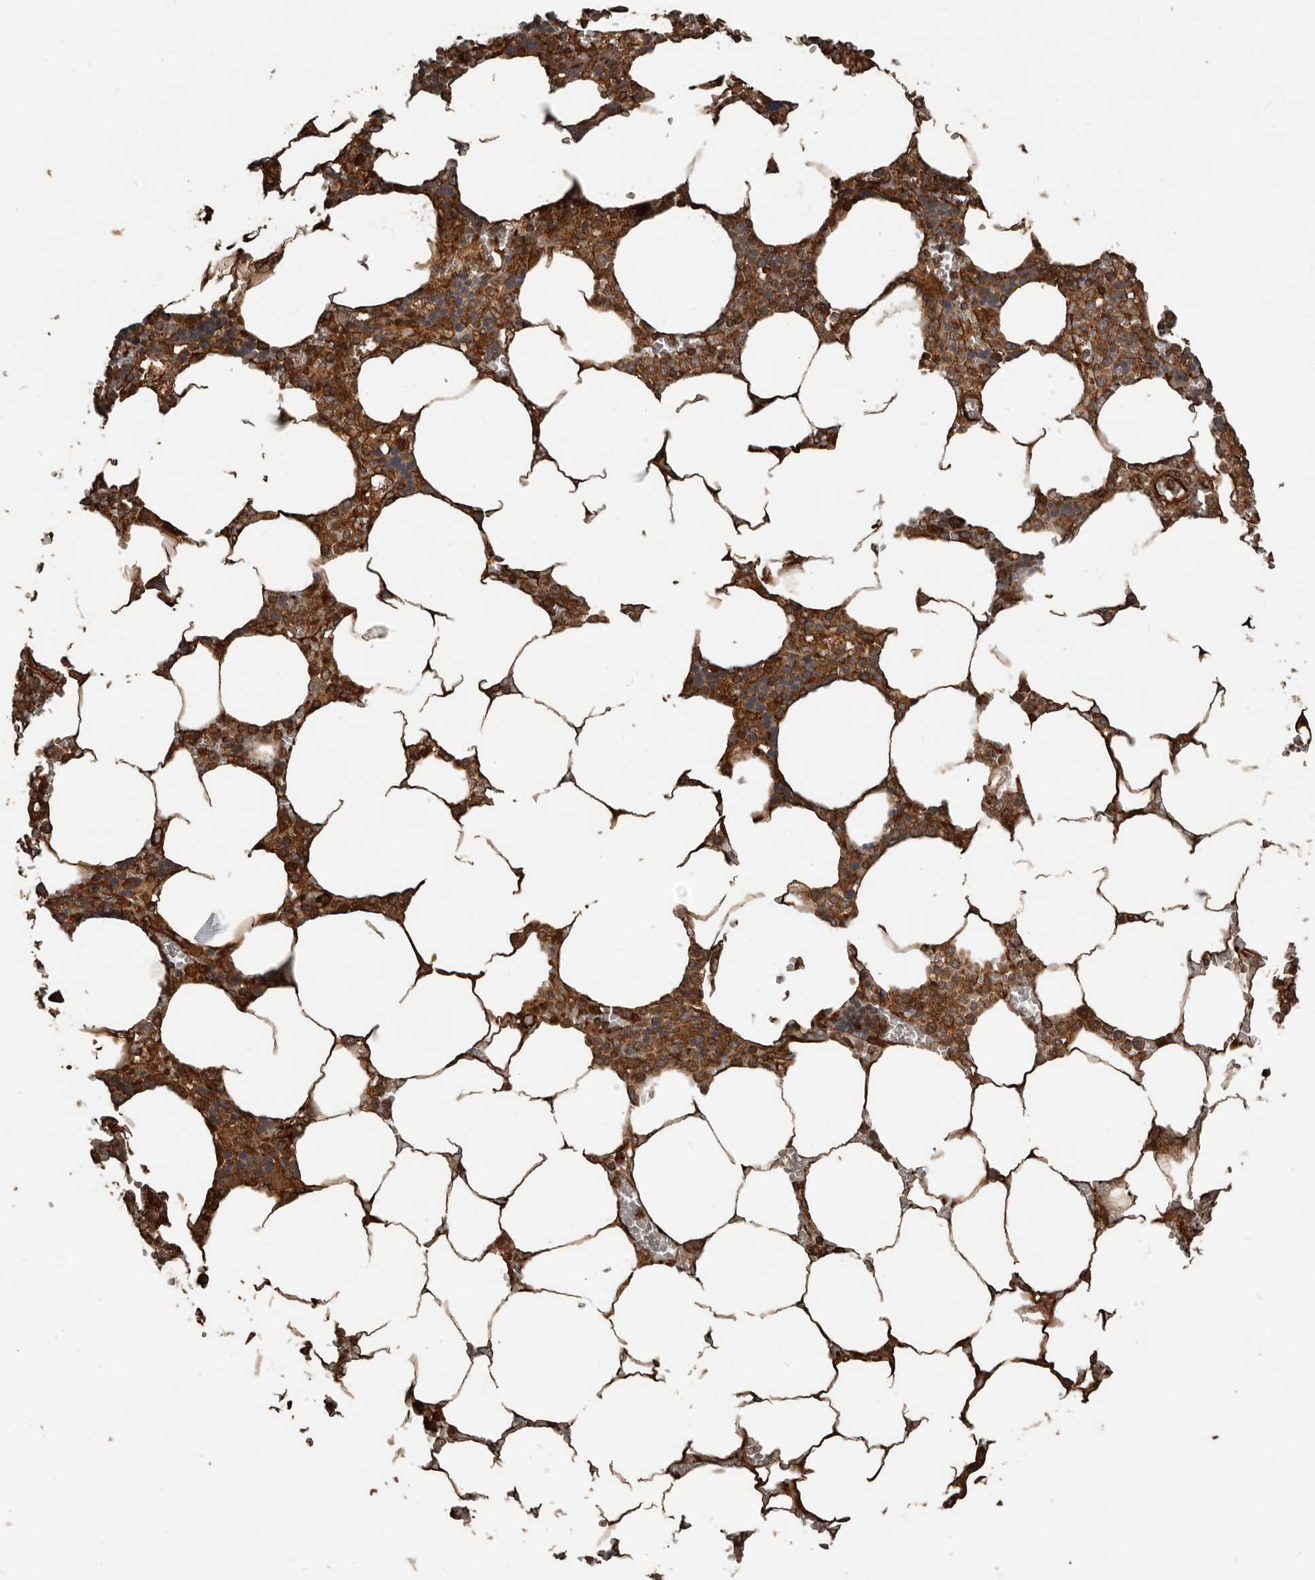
{"staining": {"intensity": "moderate", "quantity": ">75%", "location": "cytoplasmic/membranous"}, "tissue": "bone marrow", "cell_type": "Hematopoietic cells", "image_type": "normal", "snomed": [{"axis": "morphology", "description": "Normal tissue, NOS"}, {"axis": "topography", "description": "Bone marrow"}], "caption": "Immunohistochemistry (IHC) staining of normal bone marrow, which shows medium levels of moderate cytoplasmic/membranous staining in about >75% of hematopoietic cells indicating moderate cytoplasmic/membranous protein expression. The staining was performed using DAB (3,3'-diaminobenzidine) (brown) for protein detection and nuclei were counterstained in hematoxylin (blue).", "gene": "YOD1", "patient": {"sex": "male", "age": 70}}